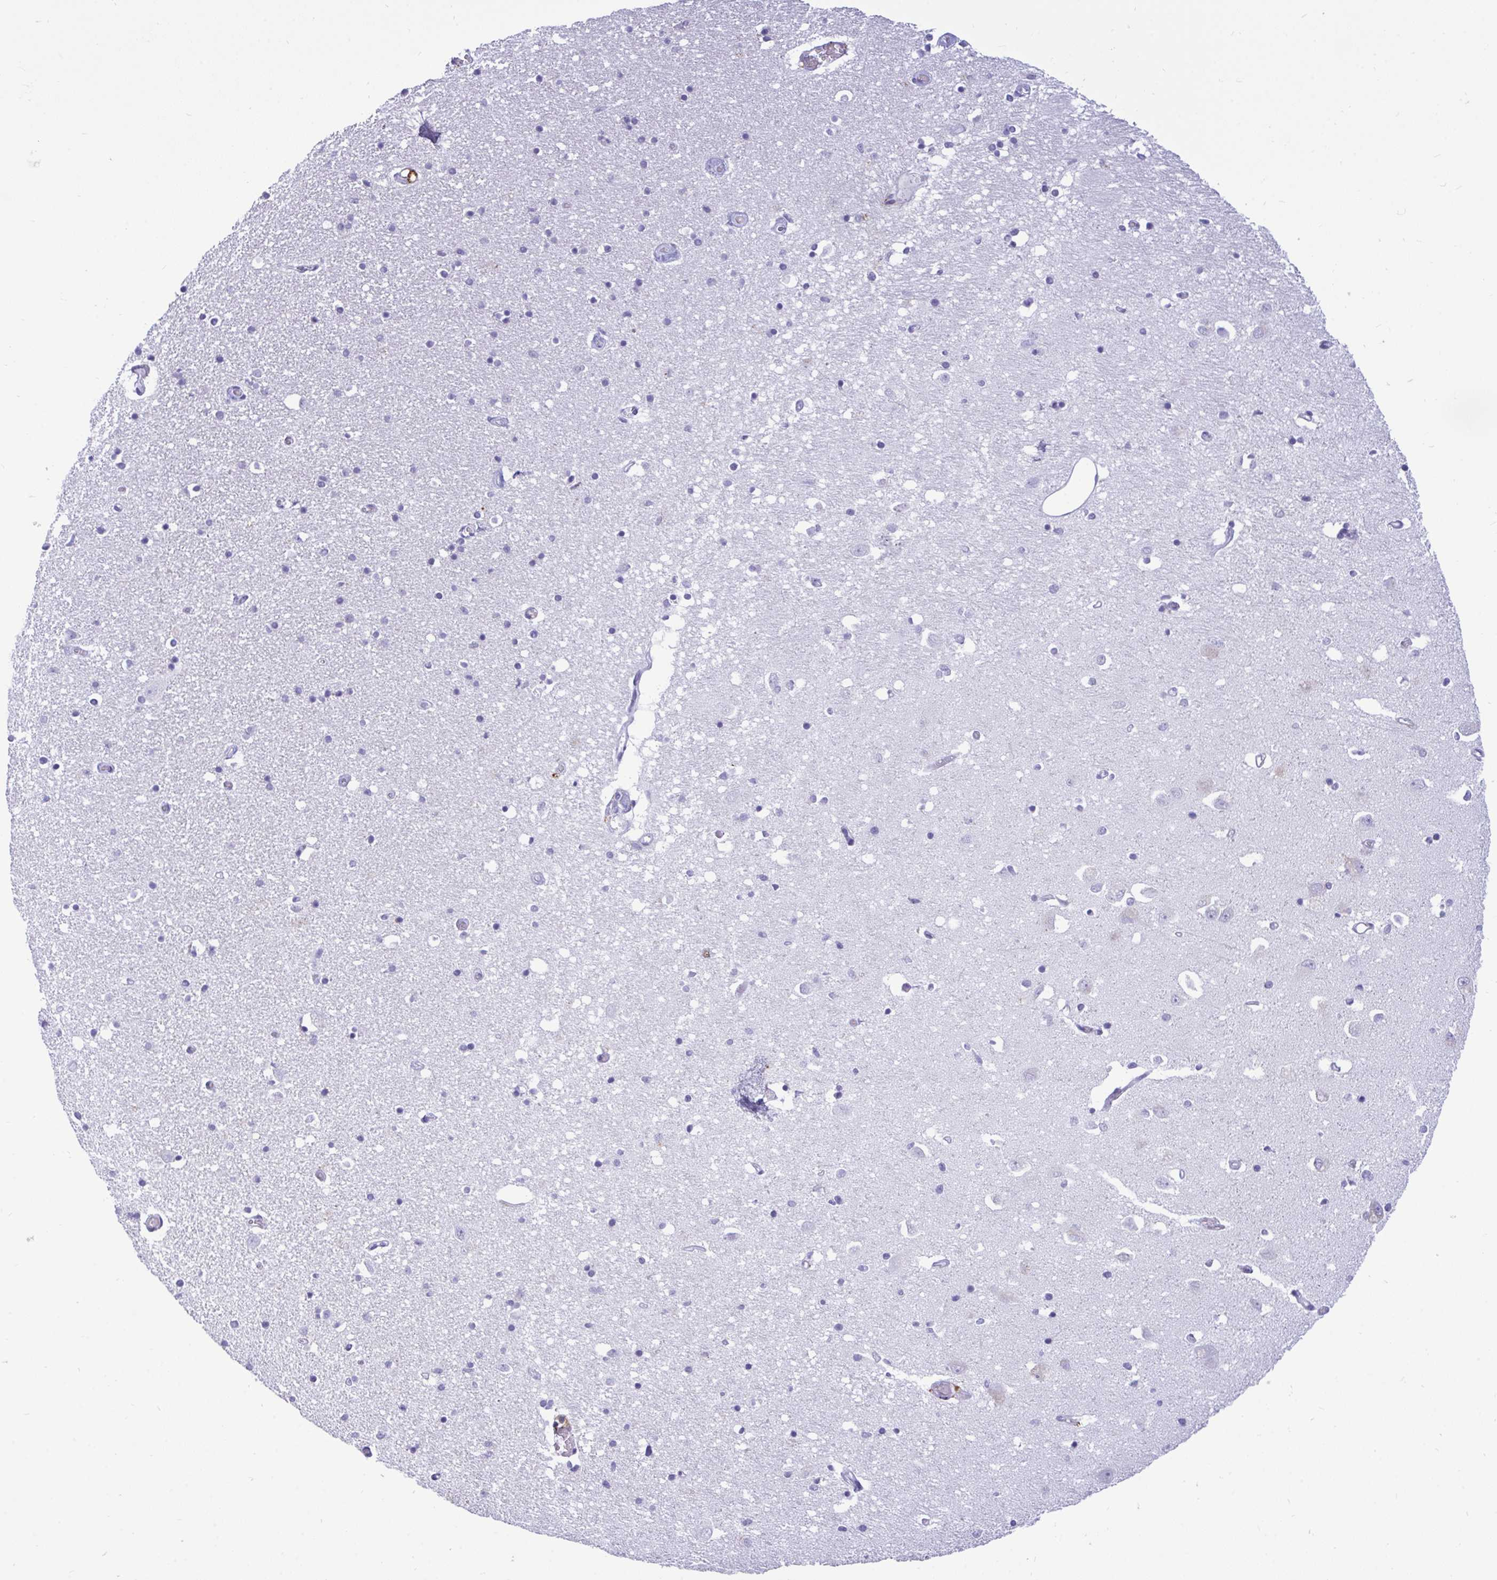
{"staining": {"intensity": "negative", "quantity": "none", "location": "none"}, "tissue": "caudate", "cell_type": "Glial cells", "image_type": "normal", "snomed": [{"axis": "morphology", "description": "Normal tissue, NOS"}, {"axis": "topography", "description": "Lateral ventricle wall"}, {"axis": "topography", "description": "Hippocampus"}], "caption": "There is no significant positivity in glial cells of caudate. Brightfield microscopy of immunohistochemistry stained with DAB (brown) and hematoxylin (blue), captured at high magnification.", "gene": "CPVL", "patient": {"sex": "female", "age": 63}}